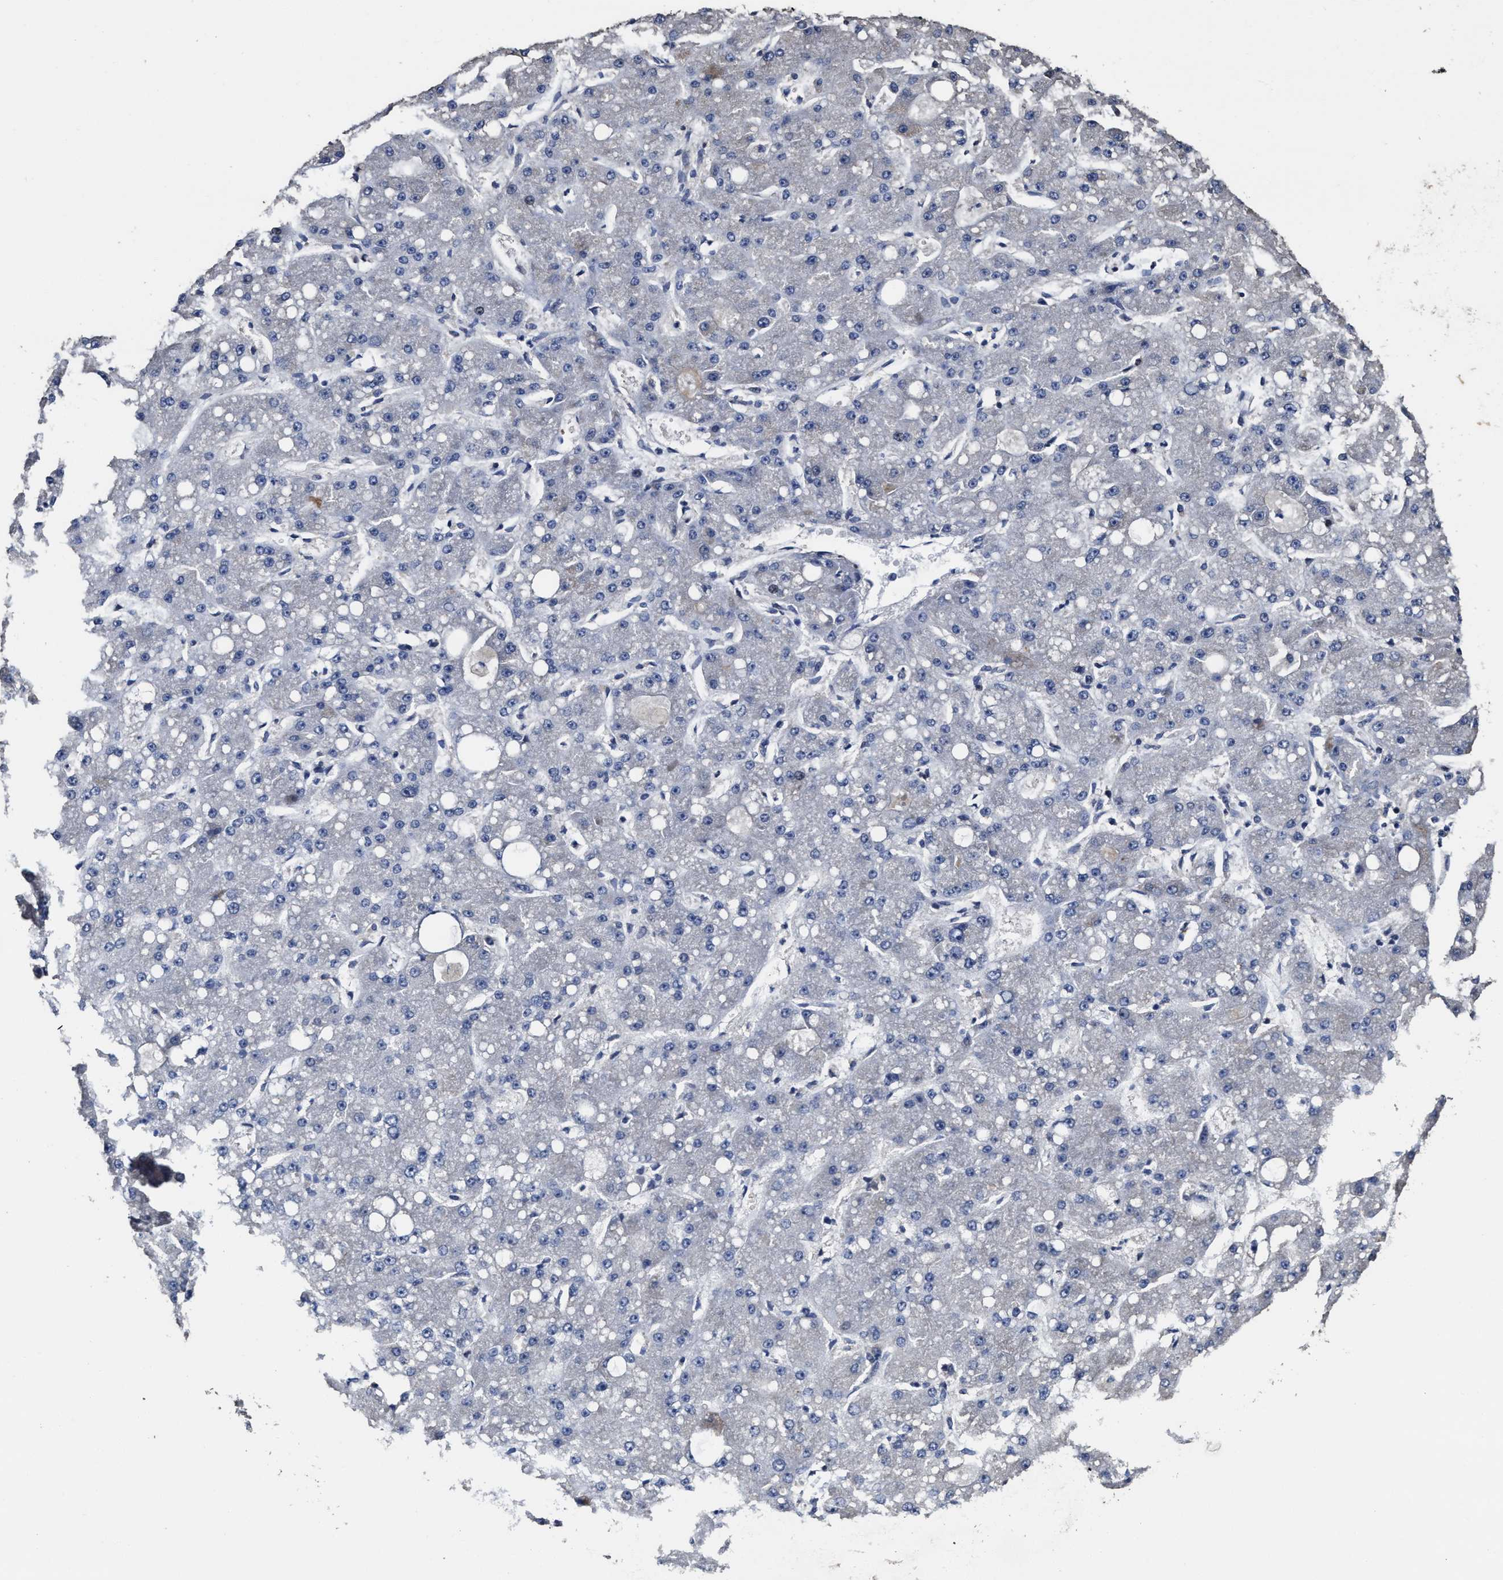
{"staining": {"intensity": "negative", "quantity": "none", "location": "none"}, "tissue": "liver cancer", "cell_type": "Tumor cells", "image_type": "cancer", "snomed": [{"axis": "morphology", "description": "Carcinoma, Hepatocellular, NOS"}, {"axis": "topography", "description": "Liver"}], "caption": "Tumor cells are negative for brown protein staining in liver hepatocellular carcinoma.", "gene": "ZFAT", "patient": {"sex": "male", "age": 67}}